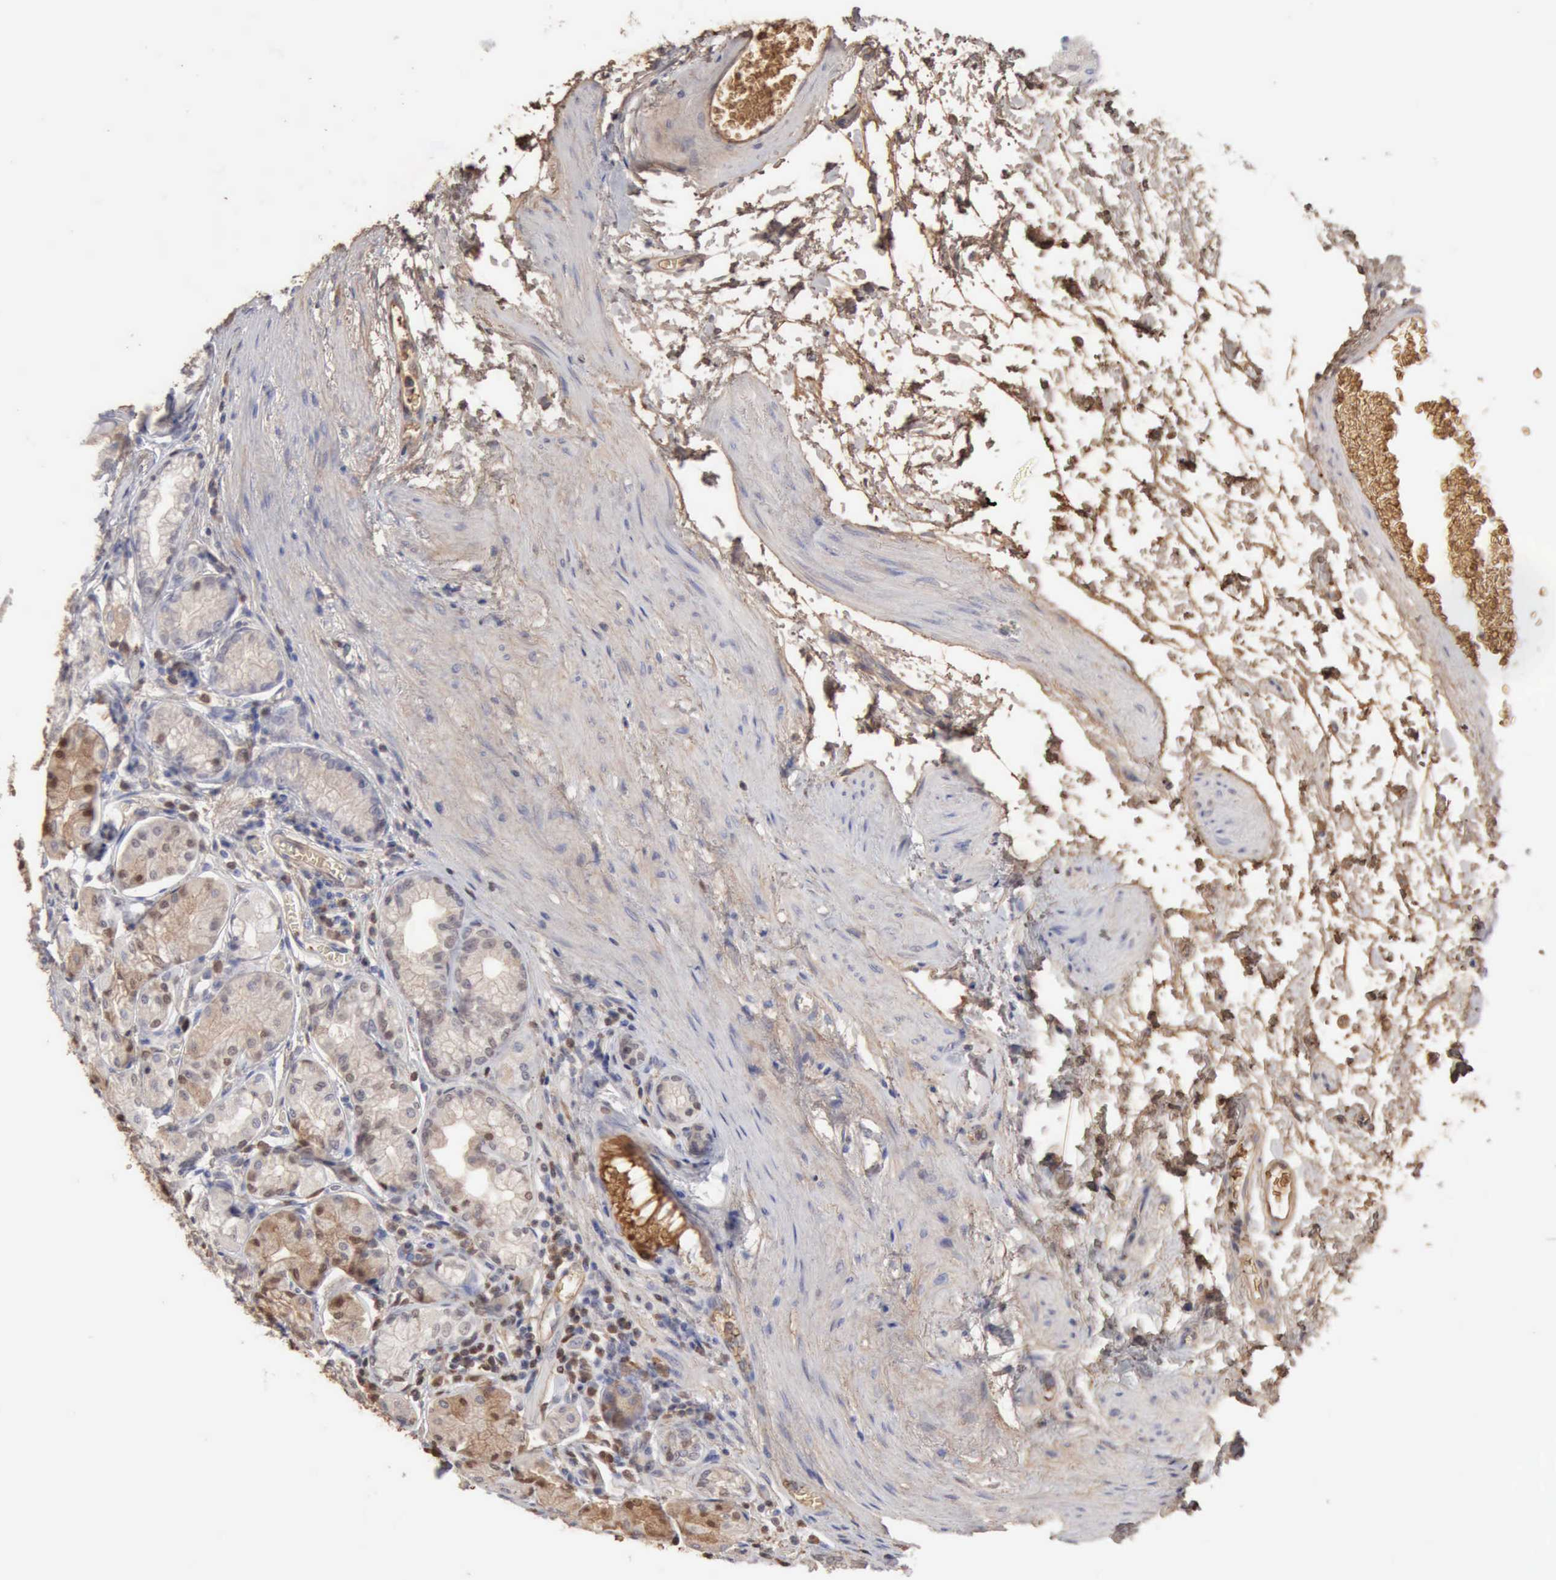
{"staining": {"intensity": "negative", "quantity": "none", "location": "none"}, "tissue": "stomach", "cell_type": "Glandular cells", "image_type": "normal", "snomed": [{"axis": "morphology", "description": "Normal tissue, NOS"}, {"axis": "topography", "description": "Stomach"}, {"axis": "topography", "description": "Stomach, lower"}], "caption": "Human stomach stained for a protein using immunohistochemistry (IHC) reveals no expression in glandular cells.", "gene": "SERPINA1", "patient": {"sex": "male", "age": 76}}